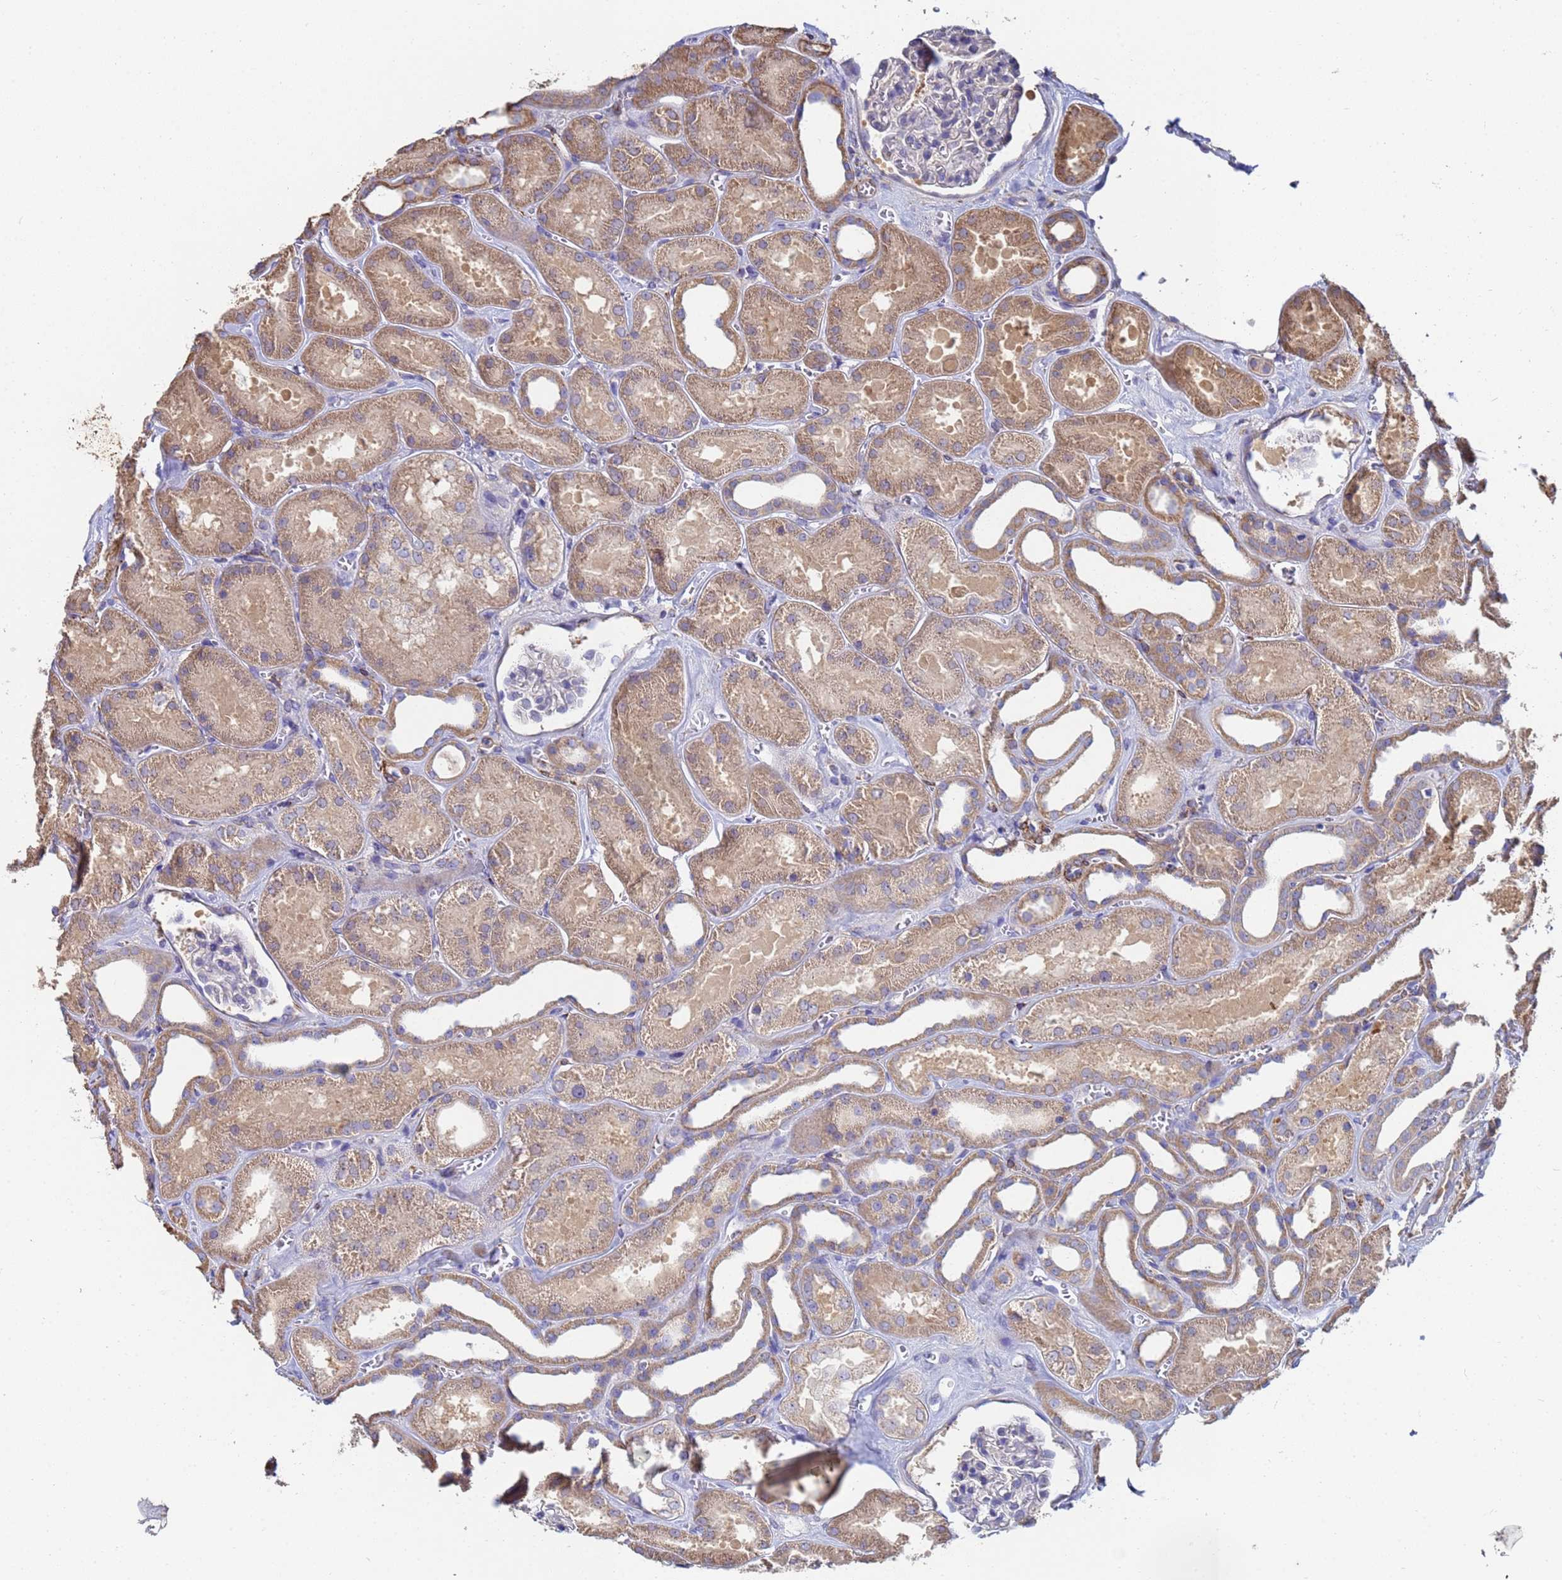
{"staining": {"intensity": "negative", "quantity": "none", "location": "none"}, "tissue": "kidney", "cell_type": "Cells in glomeruli", "image_type": "normal", "snomed": [{"axis": "morphology", "description": "Normal tissue, NOS"}, {"axis": "morphology", "description": "Adenocarcinoma, NOS"}, {"axis": "topography", "description": "Kidney"}], "caption": "High power microscopy histopathology image of an immunohistochemistry image of normal kidney, revealing no significant expression in cells in glomeruli.", "gene": "C5orf34", "patient": {"sex": "female", "age": 68}}